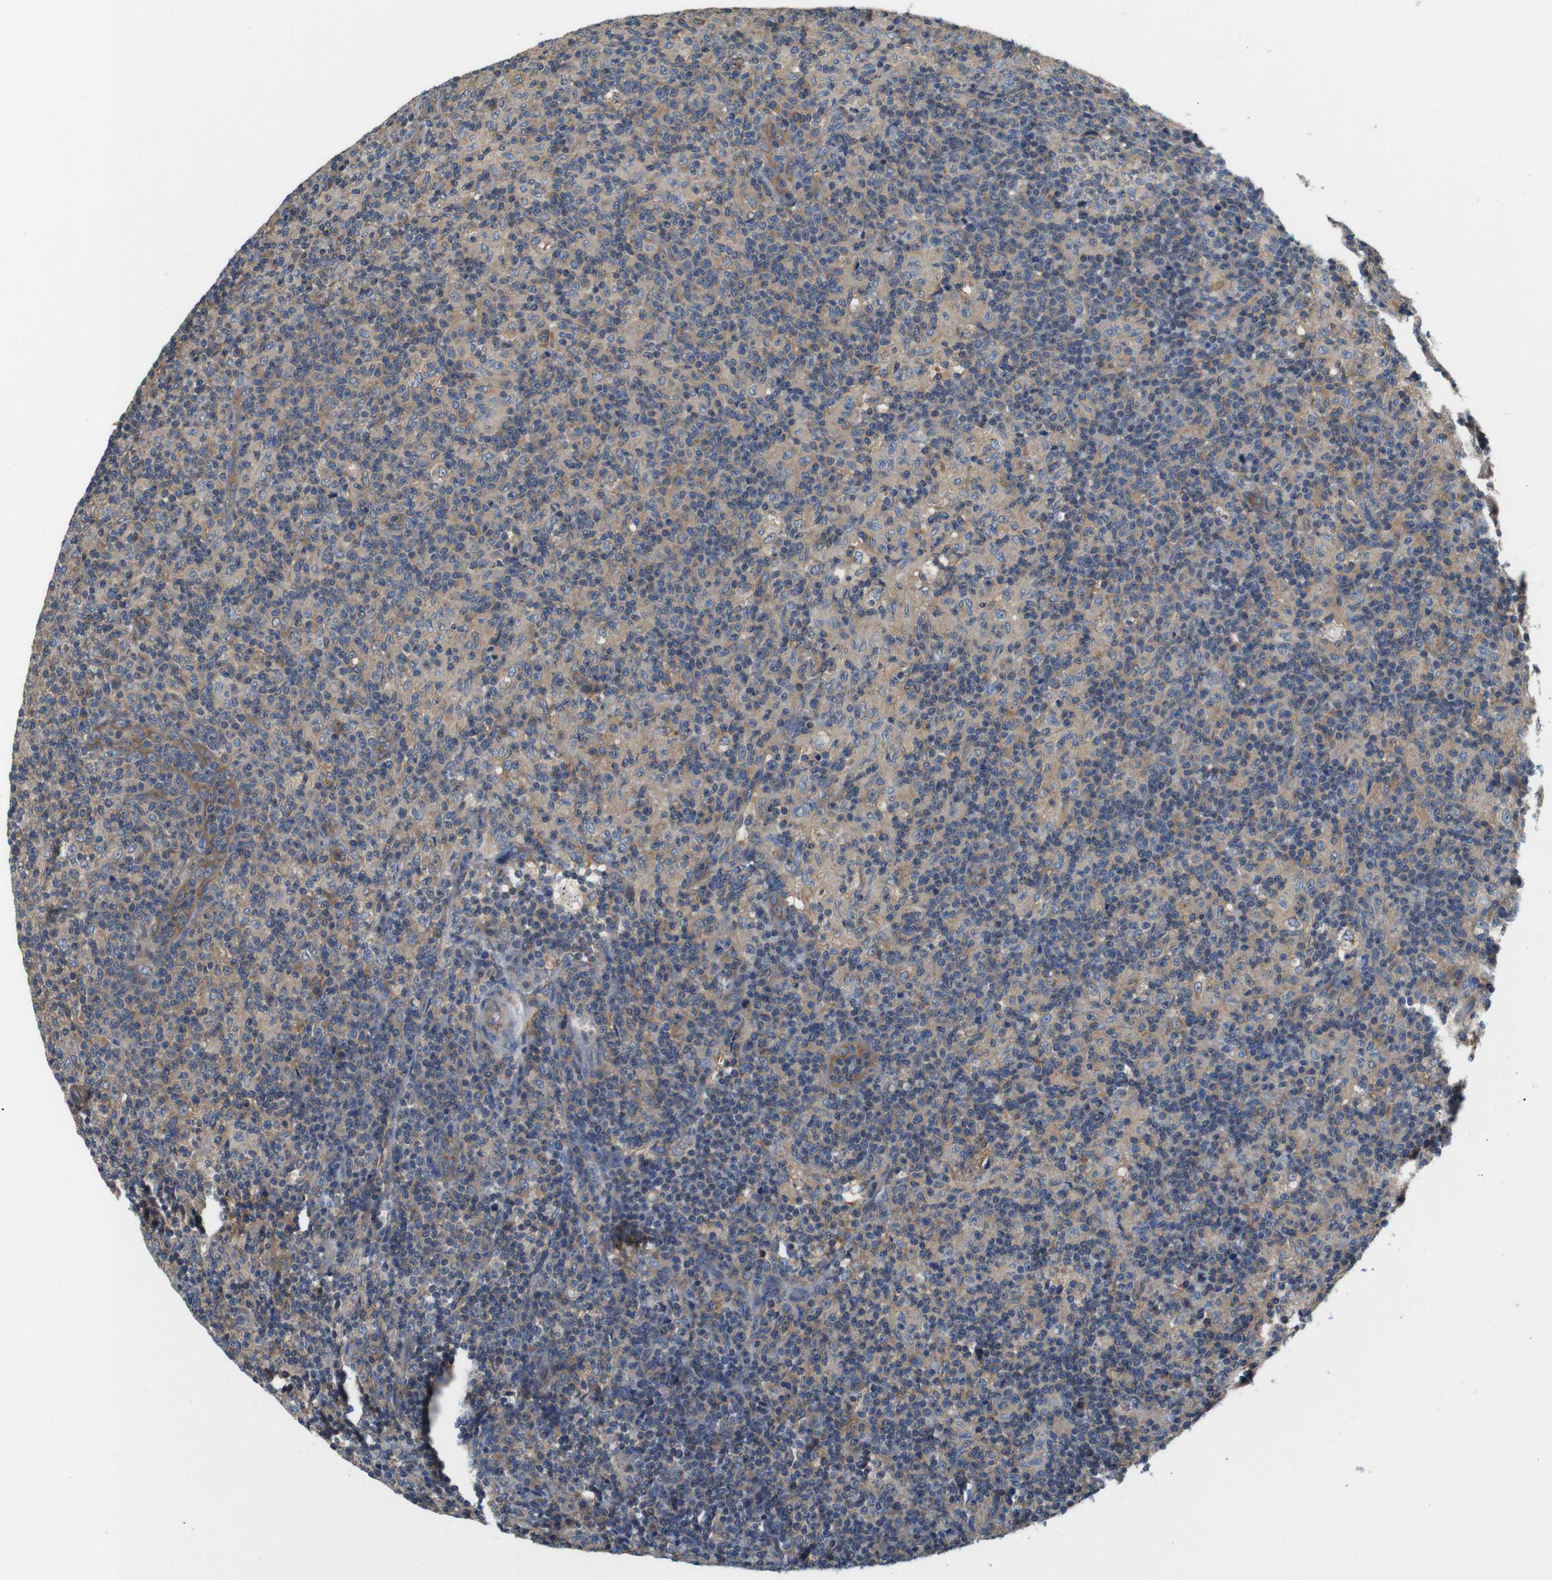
{"staining": {"intensity": "moderate", "quantity": ">75%", "location": "cytoplasmic/membranous"}, "tissue": "lymph node", "cell_type": "Germinal center cells", "image_type": "normal", "snomed": [{"axis": "morphology", "description": "Normal tissue, NOS"}, {"axis": "morphology", "description": "Inflammation, NOS"}, {"axis": "topography", "description": "Lymph node"}], "caption": "Immunohistochemistry (IHC) staining of normal lymph node, which shows medium levels of moderate cytoplasmic/membranous staining in about >75% of germinal center cells indicating moderate cytoplasmic/membranous protein expression. The staining was performed using DAB (3,3'-diaminobenzidine) (brown) for protein detection and nuclei were counterstained in hematoxylin (blue).", "gene": "DCTN1", "patient": {"sex": "male", "age": 55}}